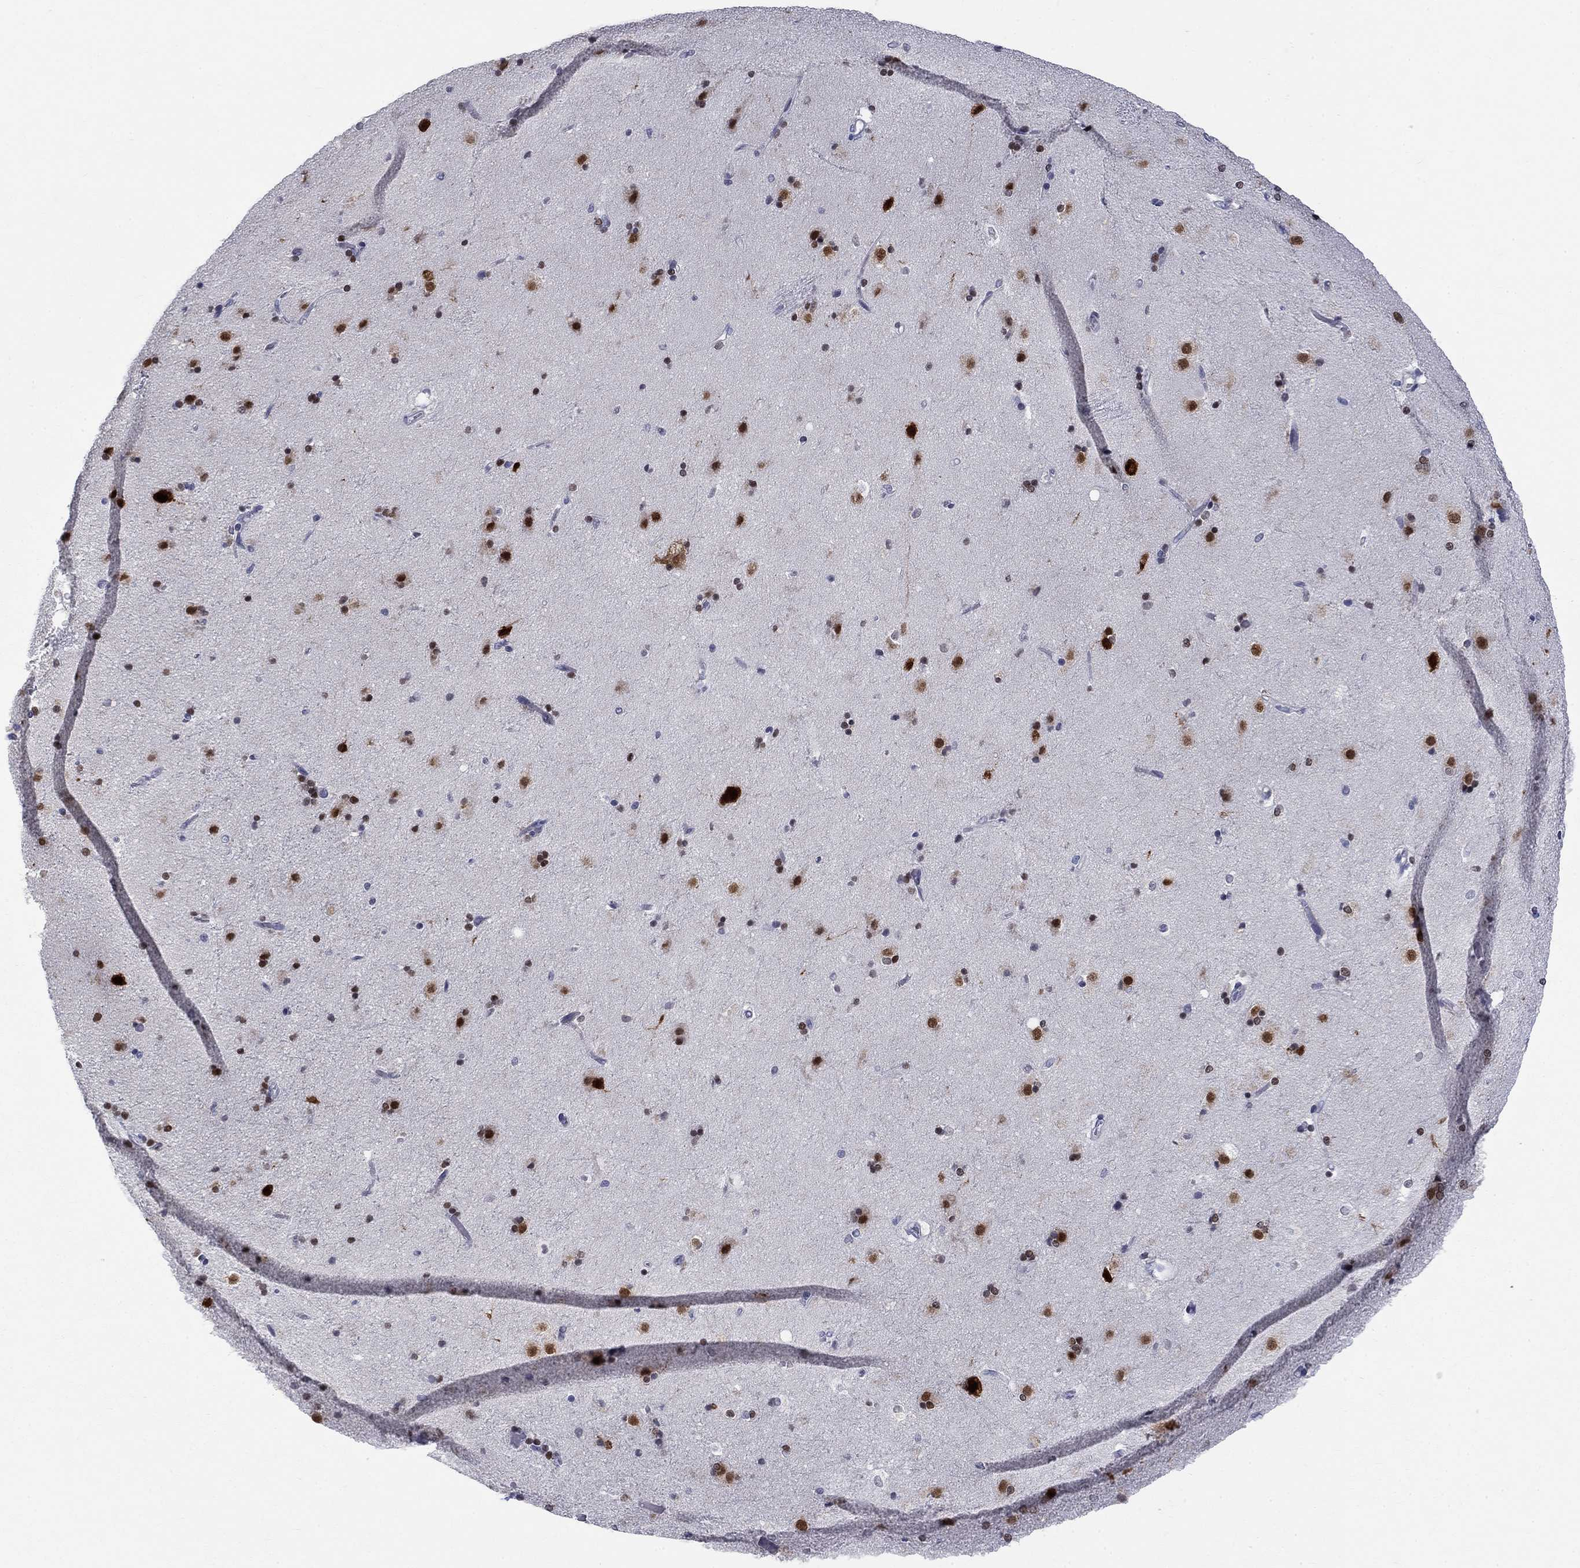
{"staining": {"intensity": "moderate", "quantity": "25%-75%", "location": "nuclear"}, "tissue": "caudate", "cell_type": "Glial cells", "image_type": "normal", "snomed": [{"axis": "morphology", "description": "Normal tissue, NOS"}, {"axis": "topography", "description": "Lateral ventricle wall"}], "caption": "Immunohistochemistry (IHC) (DAB (3,3'-diaminobenzidine)) staining of benign caudate shows moderate nuclear protein positivity in approximately 25%-75% of glial cells.", "gene": "ELAVL4", "patient": {"sex": "female", "age": 71}}